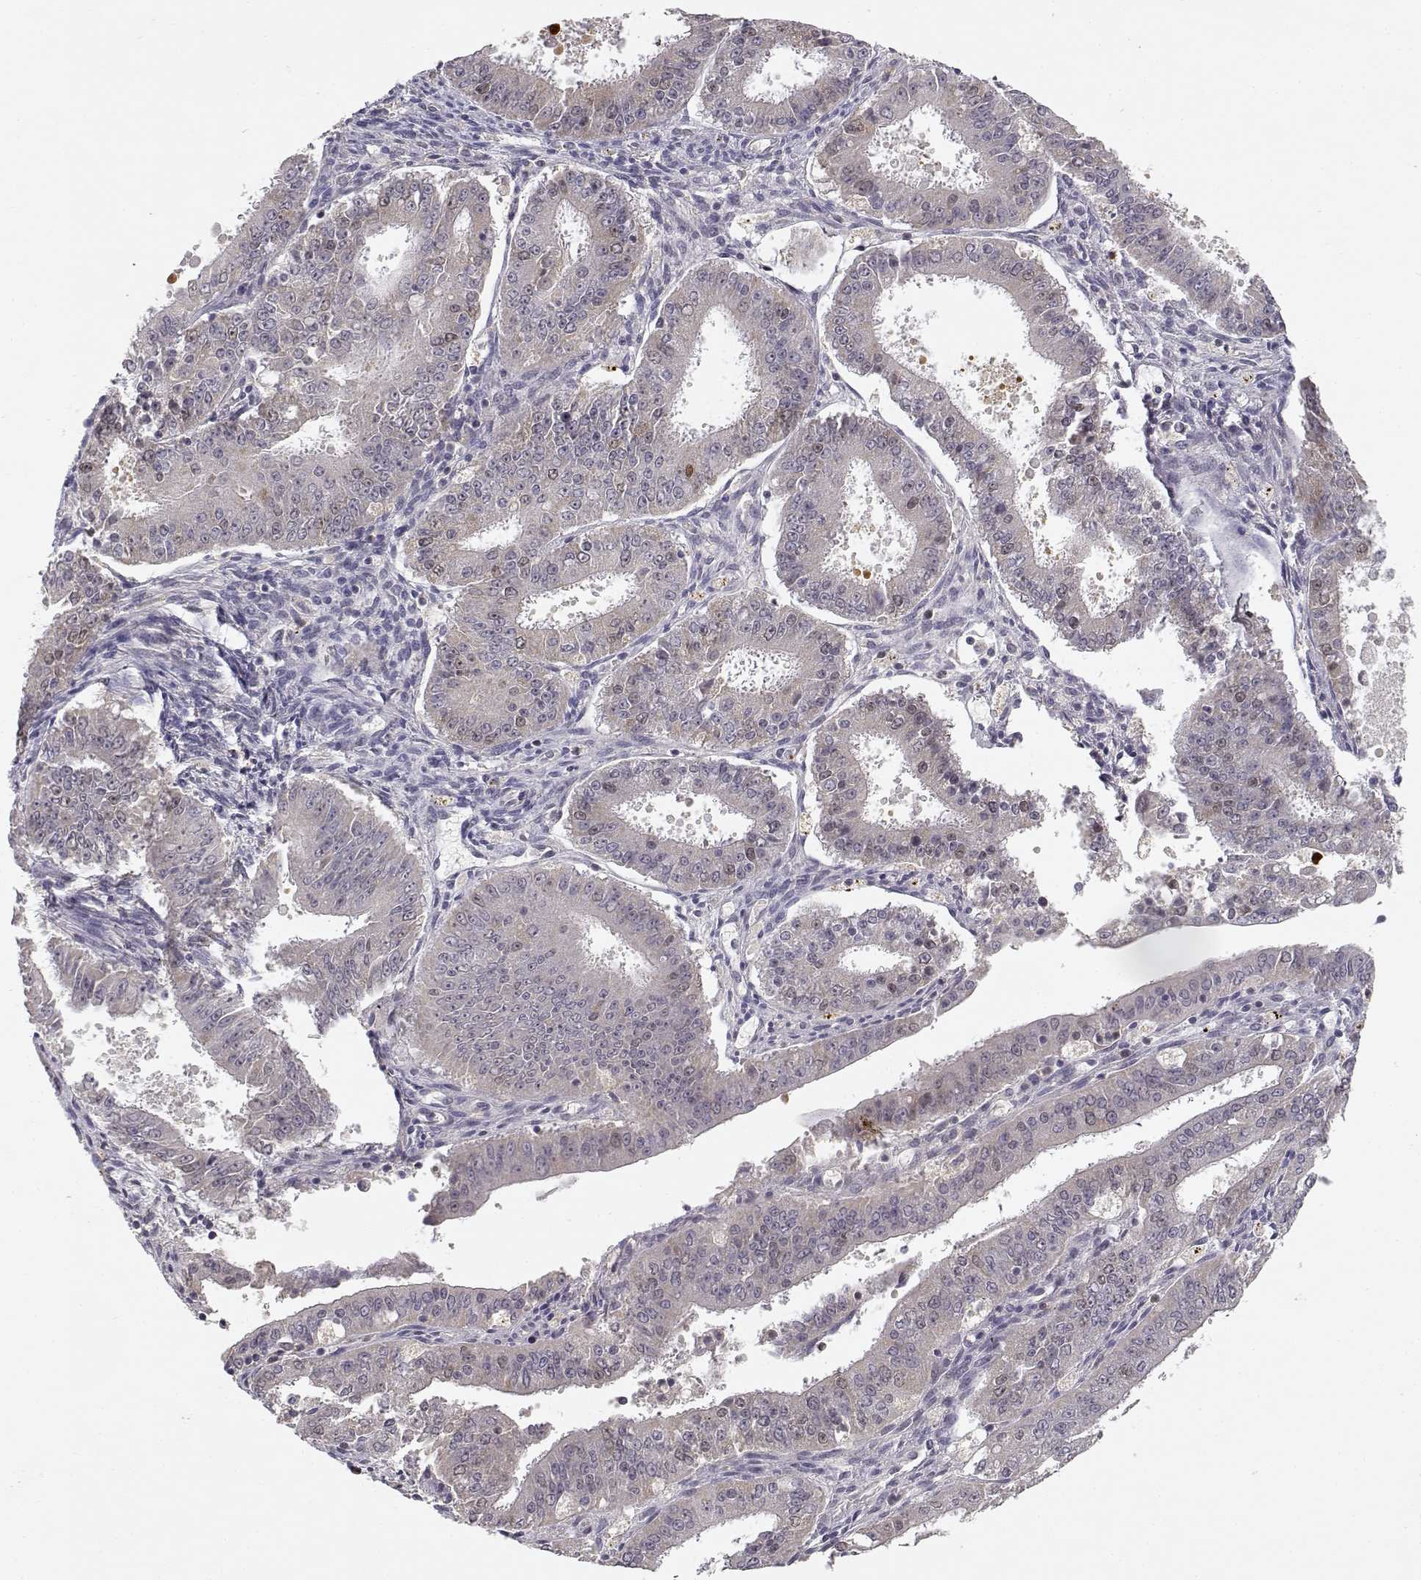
{"staining": {"intensity": "negative", "quantity": "none", "location": "none"}, "tissue": "ovarian cancer", "cell_type": "Tumor cells", "image_type": "cancer", "snomed": [{"axis": "morphology", "description": "Carcinoma, endometroid"}, {"axis": "topography", "description": "Ovary"}], "caption": "Immunohistochemical staining of human endometroid carcinoma (ovarian) demonstrates no significant expression in tumor cells.", "gene": "RAD51", "patient": {"sex": "female", "age": 42}}